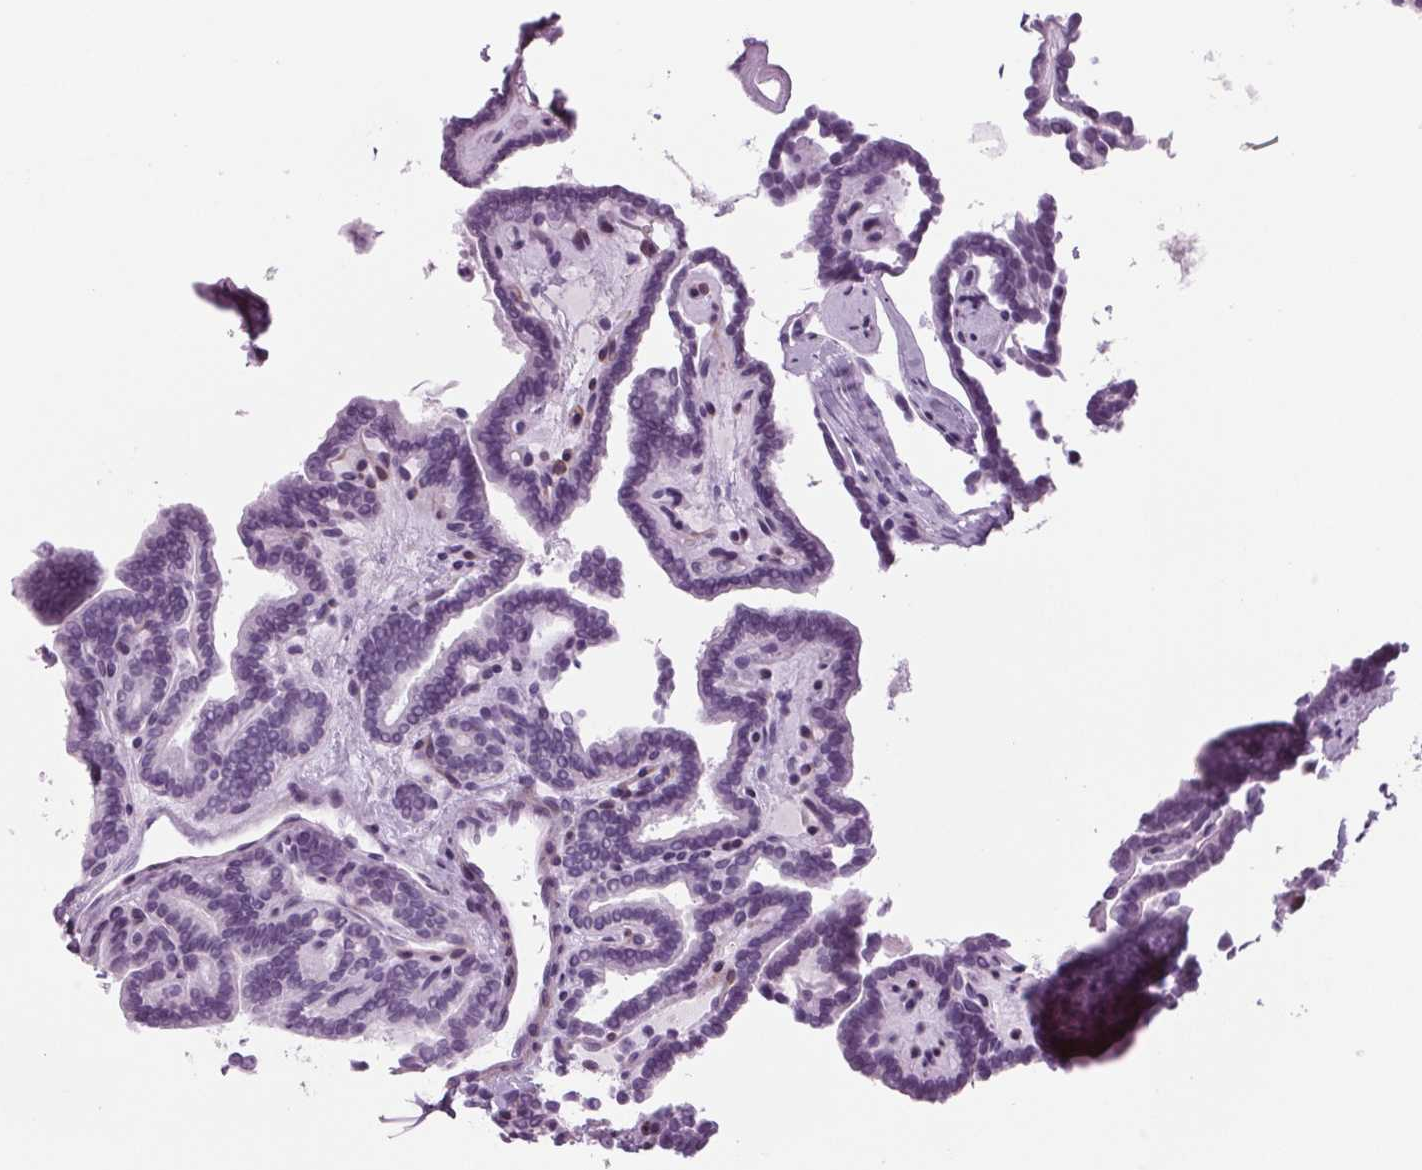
{"staining": {"intensity": "negative", "quantity": "none", "location": "none"}, "tissue": "thyroid cancer", "cell_type": "Tumor cells", "image_type": "cancer", "snomed": [{"axis": "morphology", "description": "Papillary adenocarcinoma, NOS"}, {"axis": "topography", "description": "Thyroid gland"}], "caption": "High magnification brightfield microscopy of papillary adenocarcinoma (thyroid) stained with DAB (3,3'-diaminobenzidine) (brown) and counterstained with hematoxylin (blue): tumor cells show no significant expression.", "gene": "BHLHE22", "patient": {"sex": "female", "age": 21}}